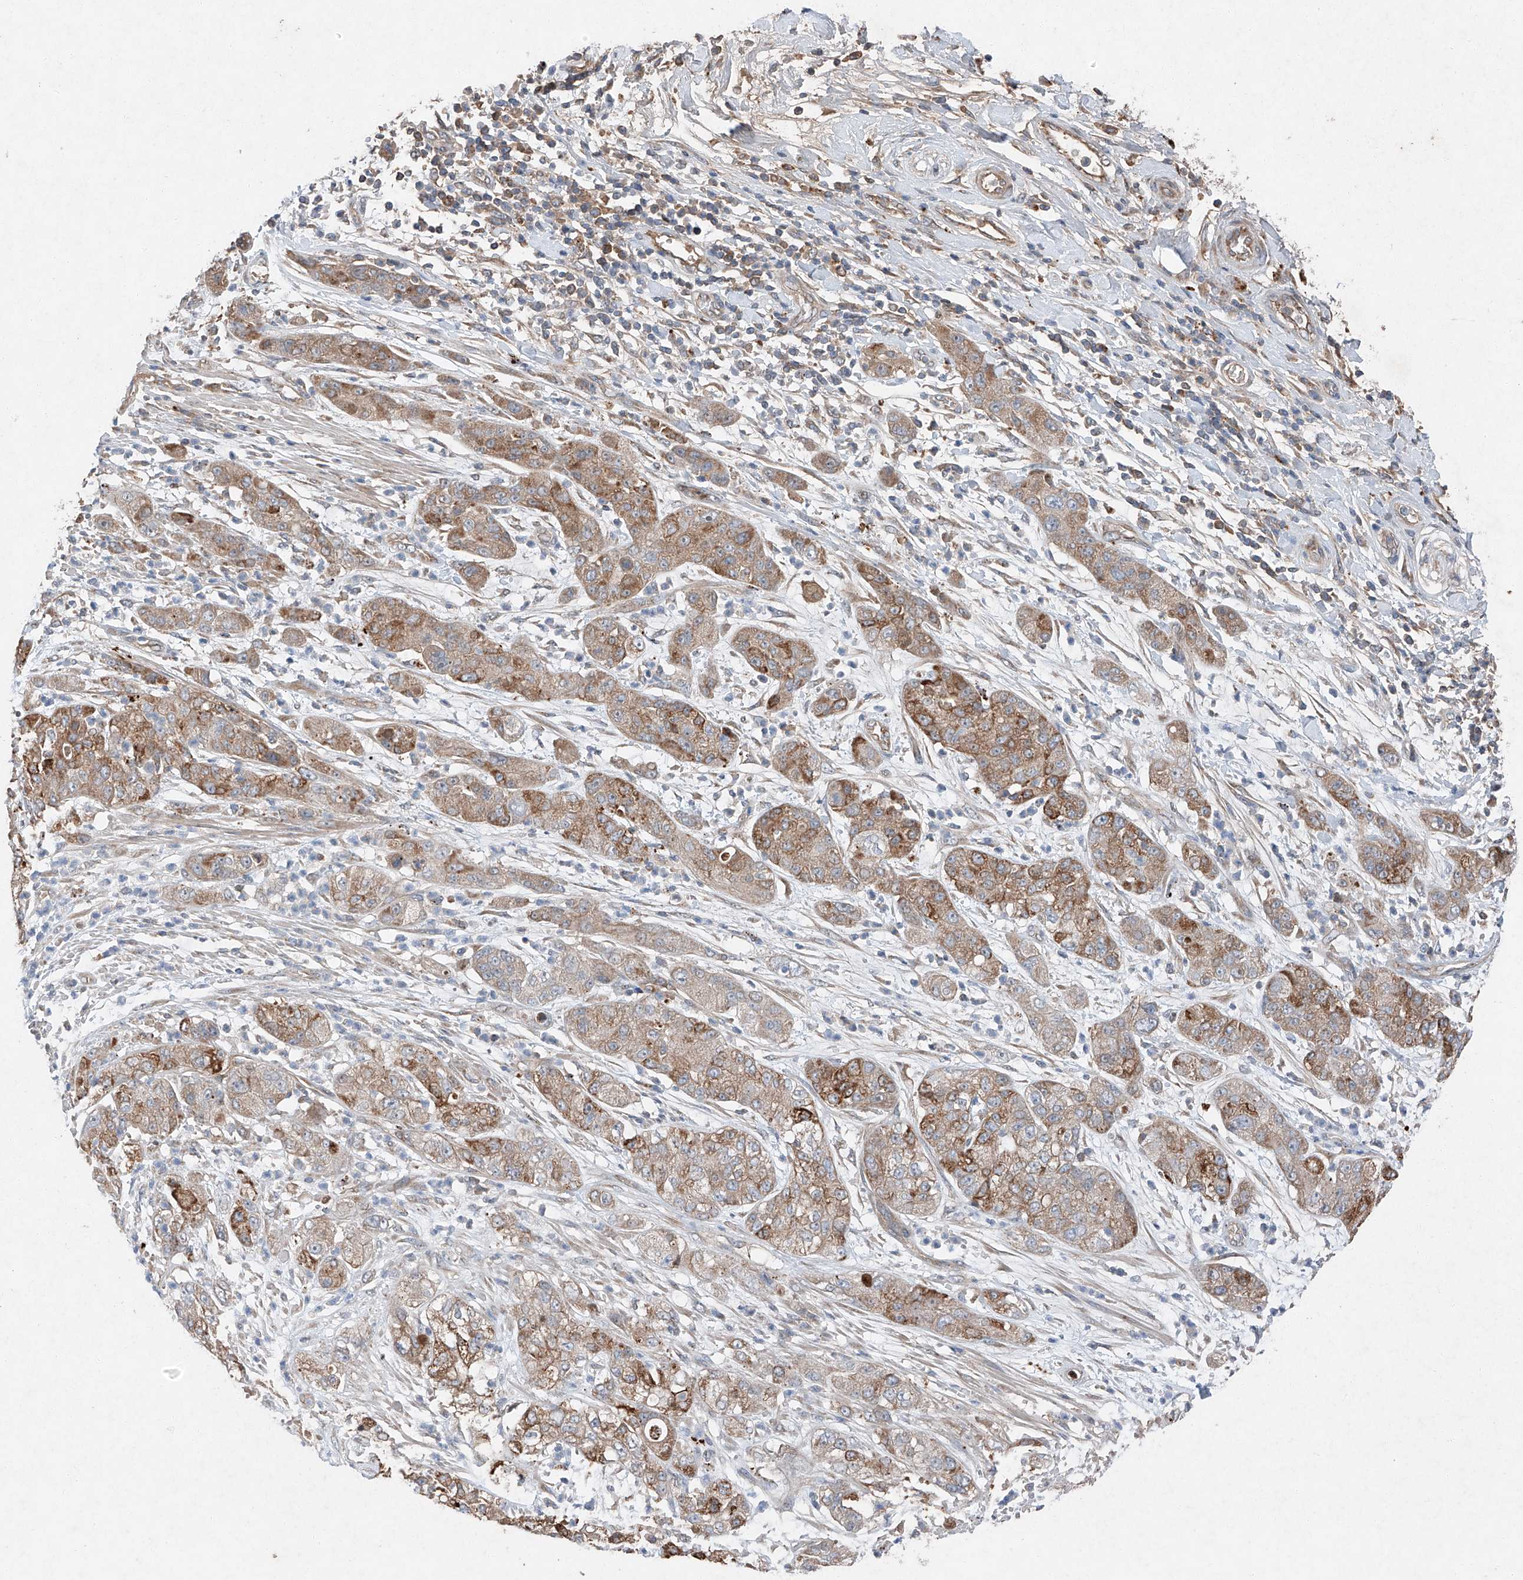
{"staining": {"intensity": "moderate", "quantity": ">75%", "location": "cytoplasmic/membranous"}, "tissue": "pancreatic cancer", "cell_type": "Tumor cells", "image_type": "cancer", "snomed": [{"axis": "morphology", "description": "Adenocarcinoma, NOS"}, {"axis": "topography", "description": "Pancreas"}], "caption": "Pancreatic adenocarcinoma was stained to show a protein in brown. There is medium levels of moderate cytoplasmic/membranous staining in about >75% of tumor cells.", "gene": "RUSC1", "patient": {"sex": "female", "age": 78}}